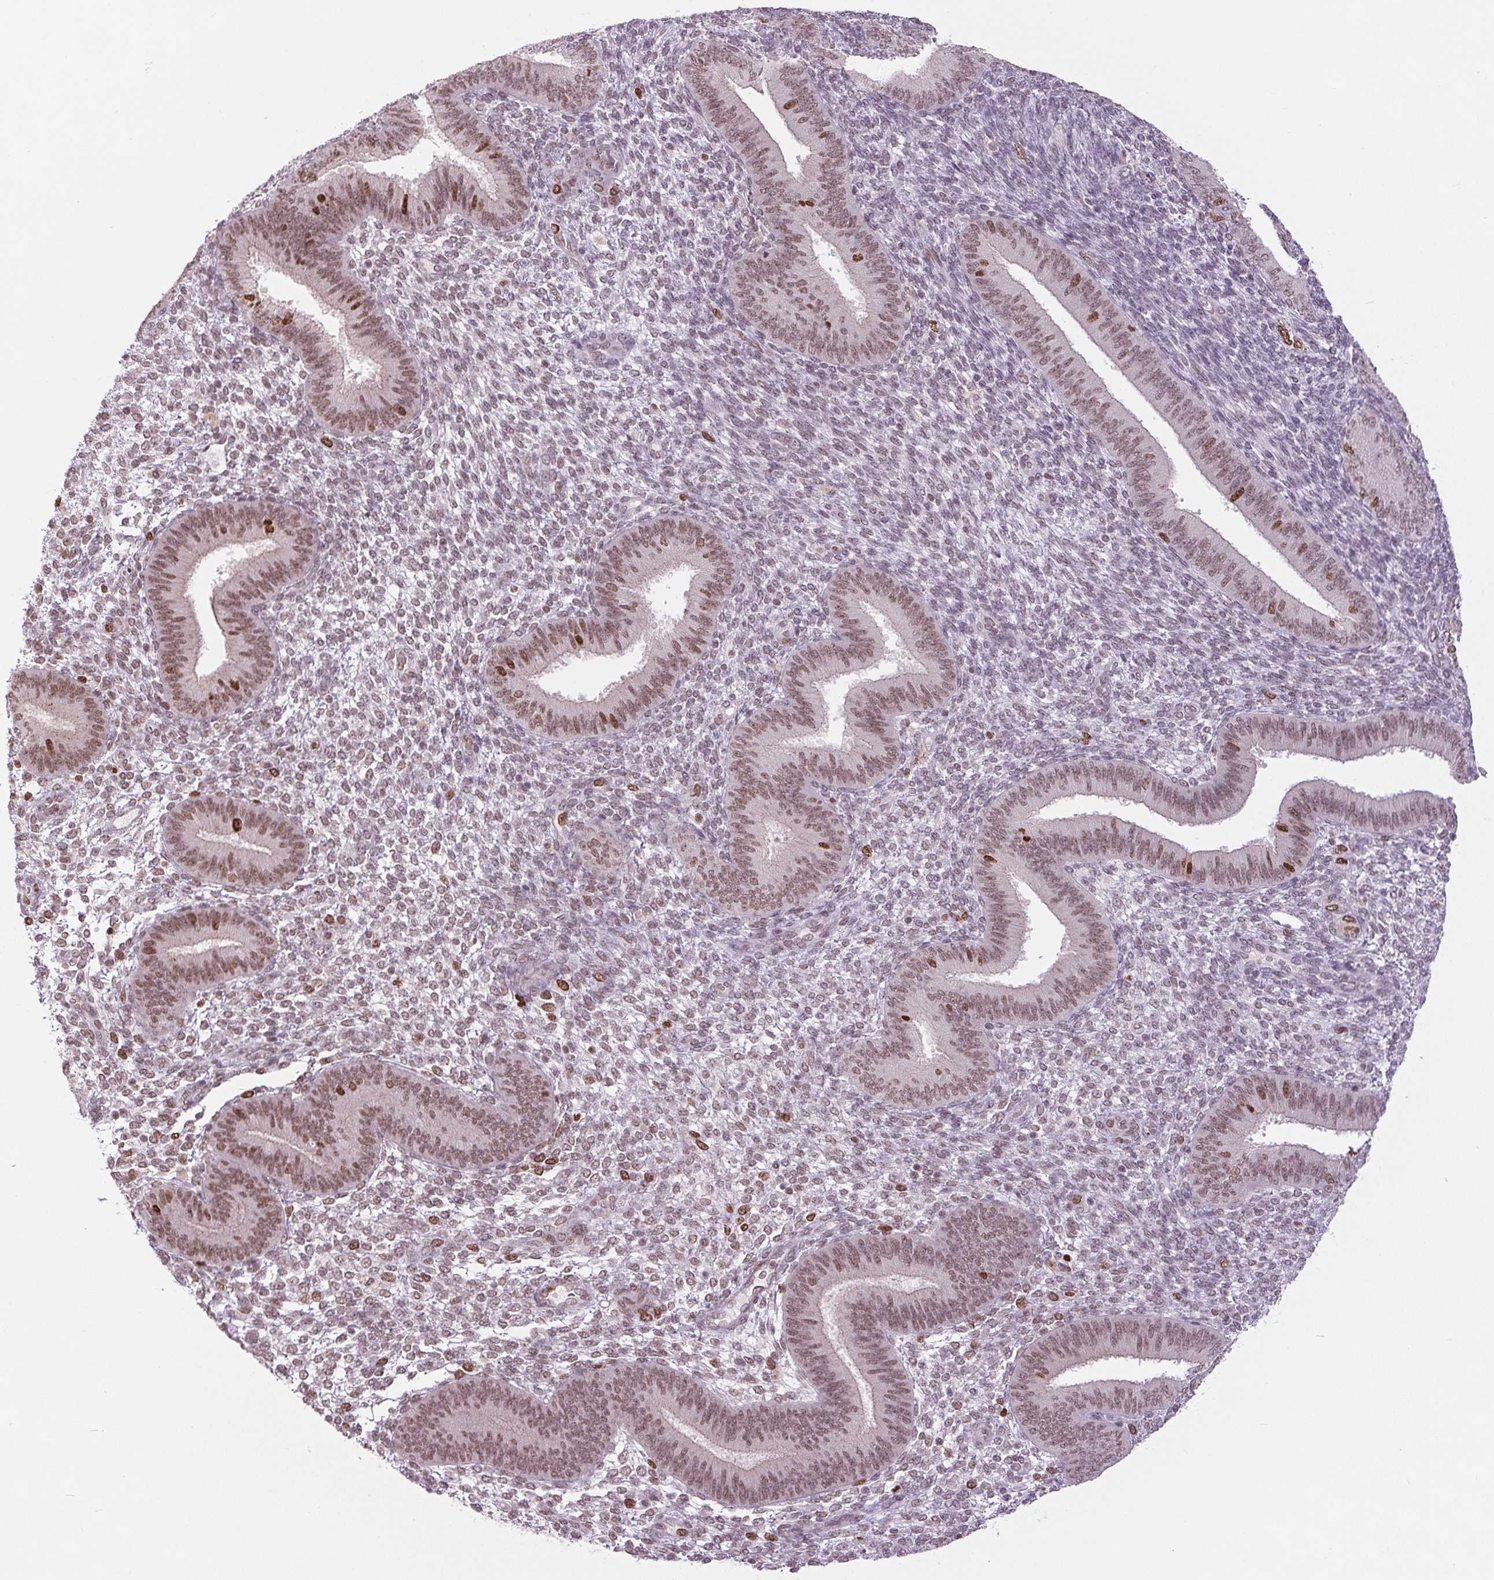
{"staining": {"intensity": "moderate", "quantity": "25%-75%", "location": "nuclear"}, "tissue": "endometrium", "cell_type": "Cells in endometrial stroma", "image_type": "normal", "snomed": [{"axis": "morphology", "description": "Normal tissue, NOS"}, {"axis": "topography", "description": "Endometrium"}], "caption": "The image demonstrates staining of unremarkable endometrium, revealing moderate nuclear protein positivity (brown color) within cells in endometrial stroma.", "gene": "SMIM6", "patient": {"sex": "female", "age": 39}}